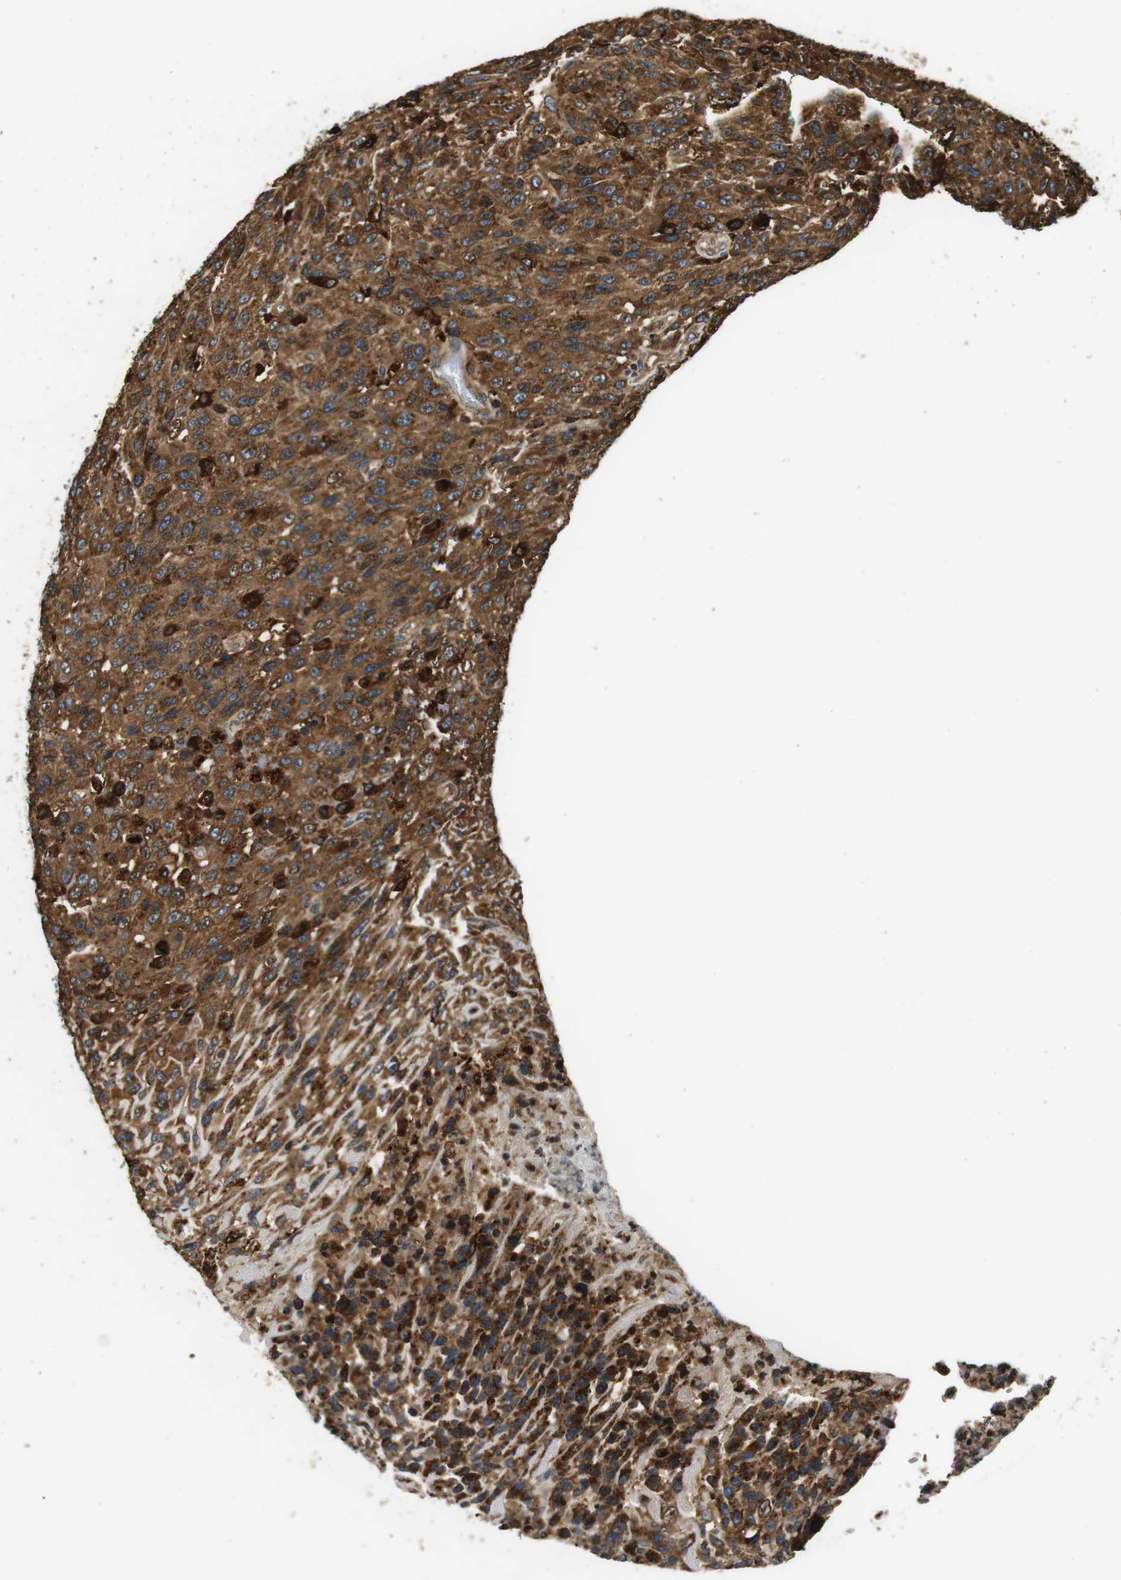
{"staining": {"intensity": "strong", "quantity": ">75%", "location": "cytoplasmic/membranous"}, "tissue": "urothelial cancer", "cell_type": "Tumor cells", "image_type": "cancer", "snomed": [{"axis": "morphology", "description": "Urothelial carcinoma, High grade"}, {"axis": "topography", "description": "Urinary bladder"}], "caption": "High-grade urothelial carcinoma stained for a protein displays strong cytoplasmic/membranous positivity in tumor cells.", "gene": "TXNRD1", "patient": {"sex": "male", "age": 66}}